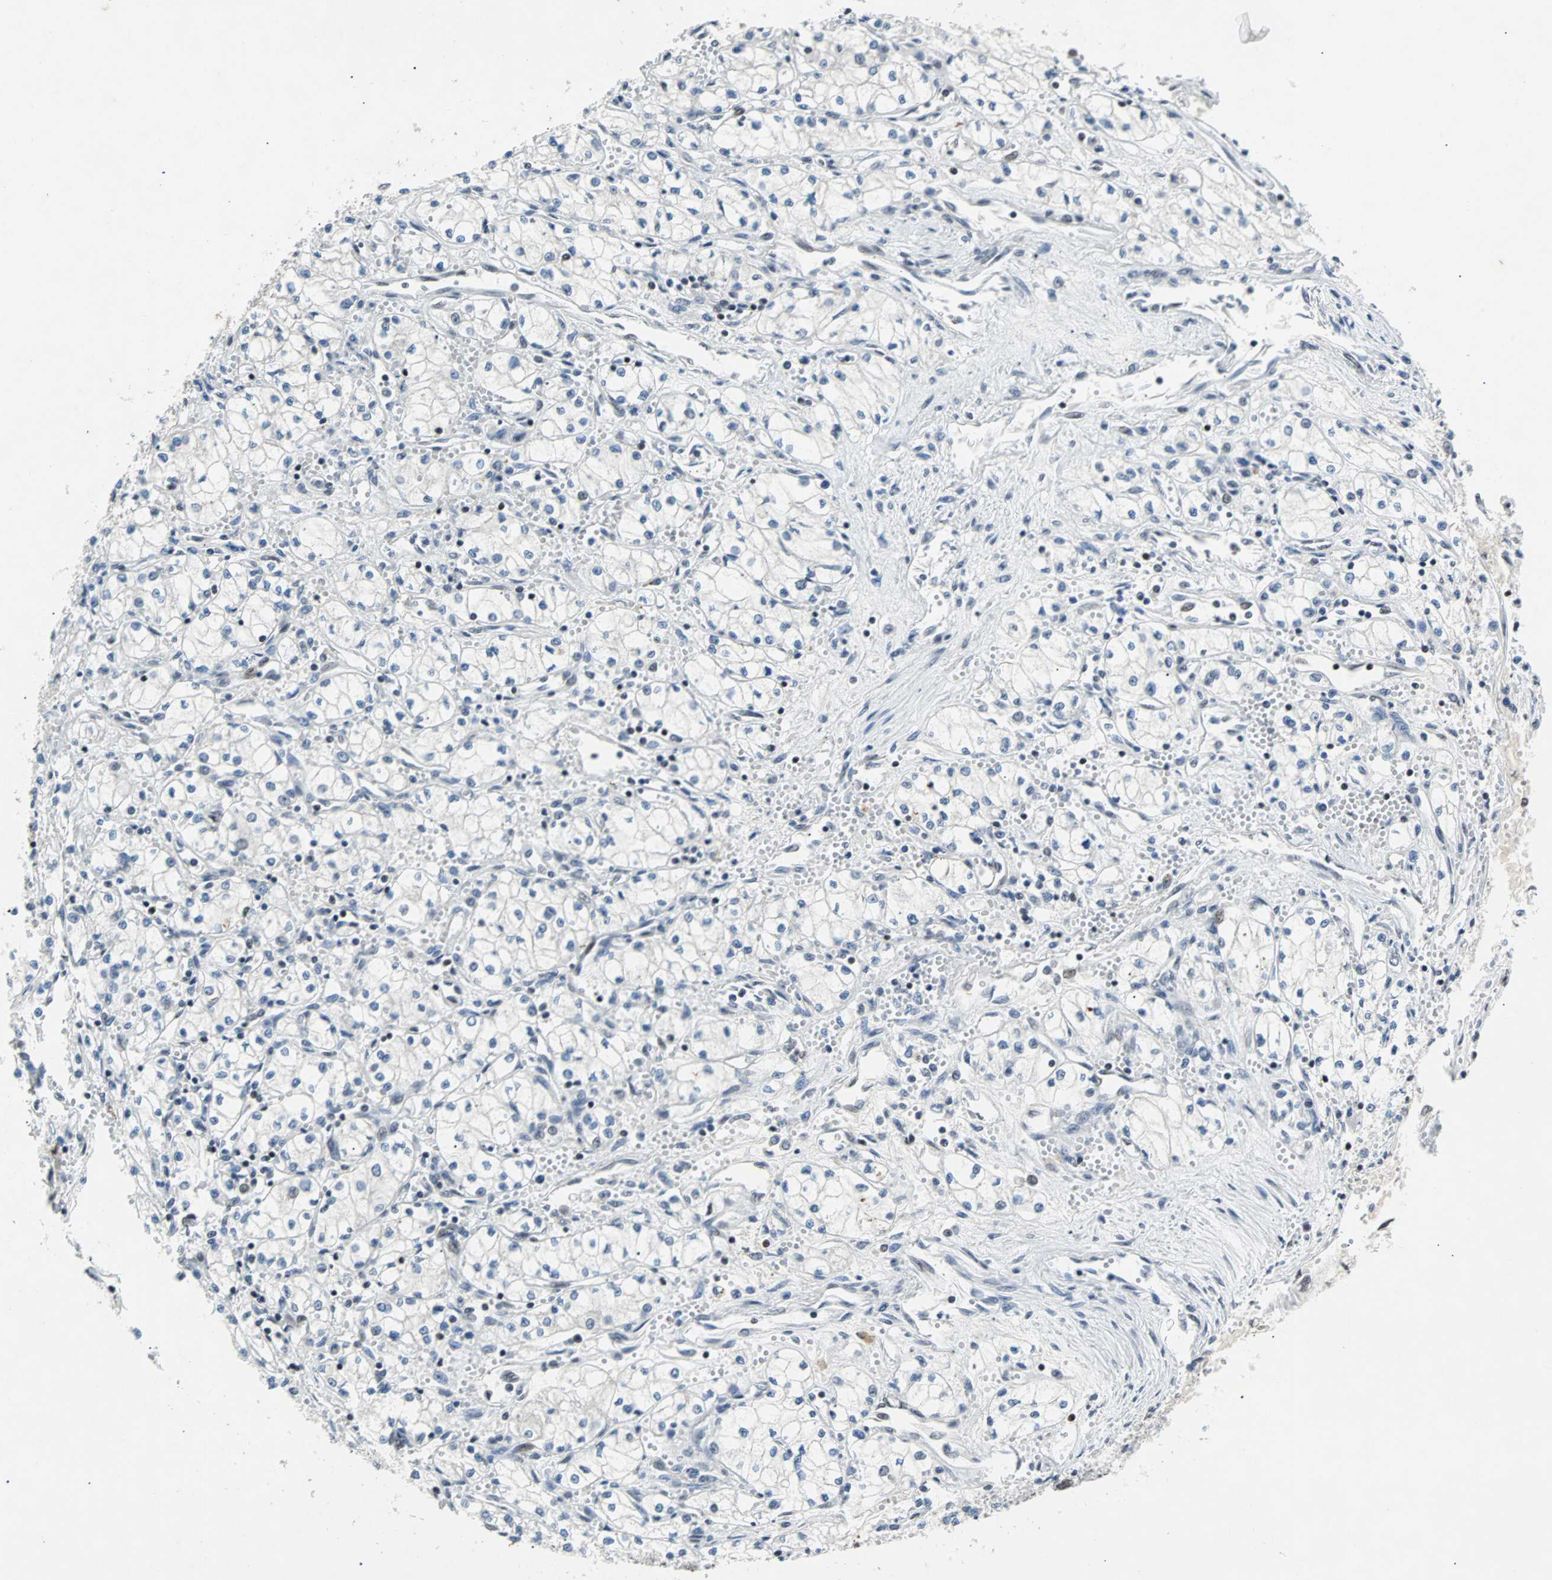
{"staining": {"intensity": "negative", "quantity": "none", "location": "none"}, "tissue": "renal cancer", "cell_type": "Tumor cells", "image_type": "cancer", "snomed": [{"axis": "morphology", "description": "Normal tissue, NOS"}, {"axis": "morphology", "description": "Adenocarcinoma, NOS"}, {"axis": "topography", "description": "Kidney"}], "caption": "A high-resolution micrograph shows IHC staining of renal cancer (adenocarcinoma), which shows no significant expression in tumor cells.", "gene": "GATAD2A", "patient": {"sex": "male", "age": 59}}